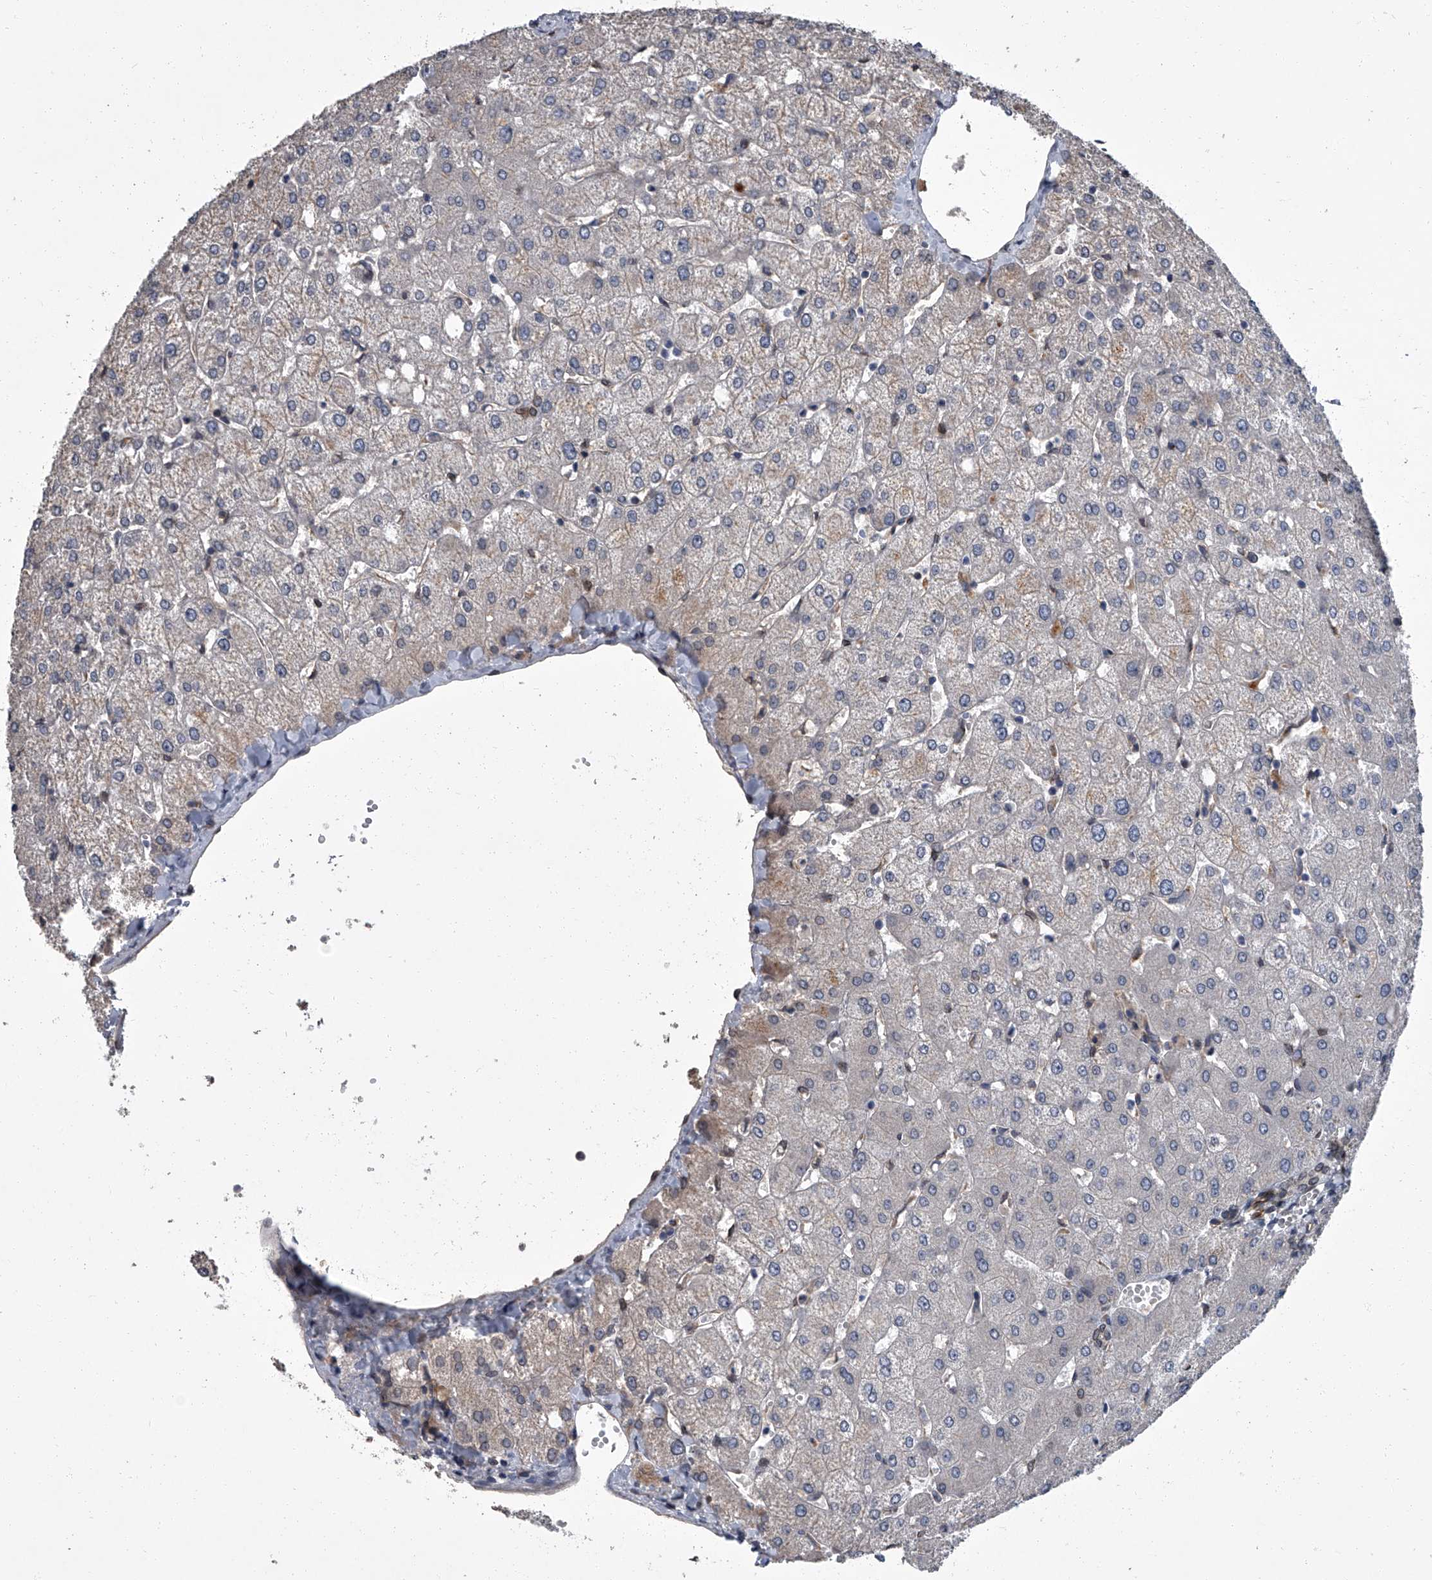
{"staining": {"intensity": "negative", "quantity": "none", "location": "none"}, "tissue": "liver", "cell_type": "Cholangiocytes", "image_type": "normal", "snomed": [{"axis": "morphology", "description": "Normal tissue, NOS"}, {"axis": "topography", "description": "Liver"}], "caption": "This is an immunohistochemistry photomicrograph of normal human liver. There is no positivity in cholangiocytes.", "gene": "LRRC8C", "patient": {"sex": "female", "age": 54}}